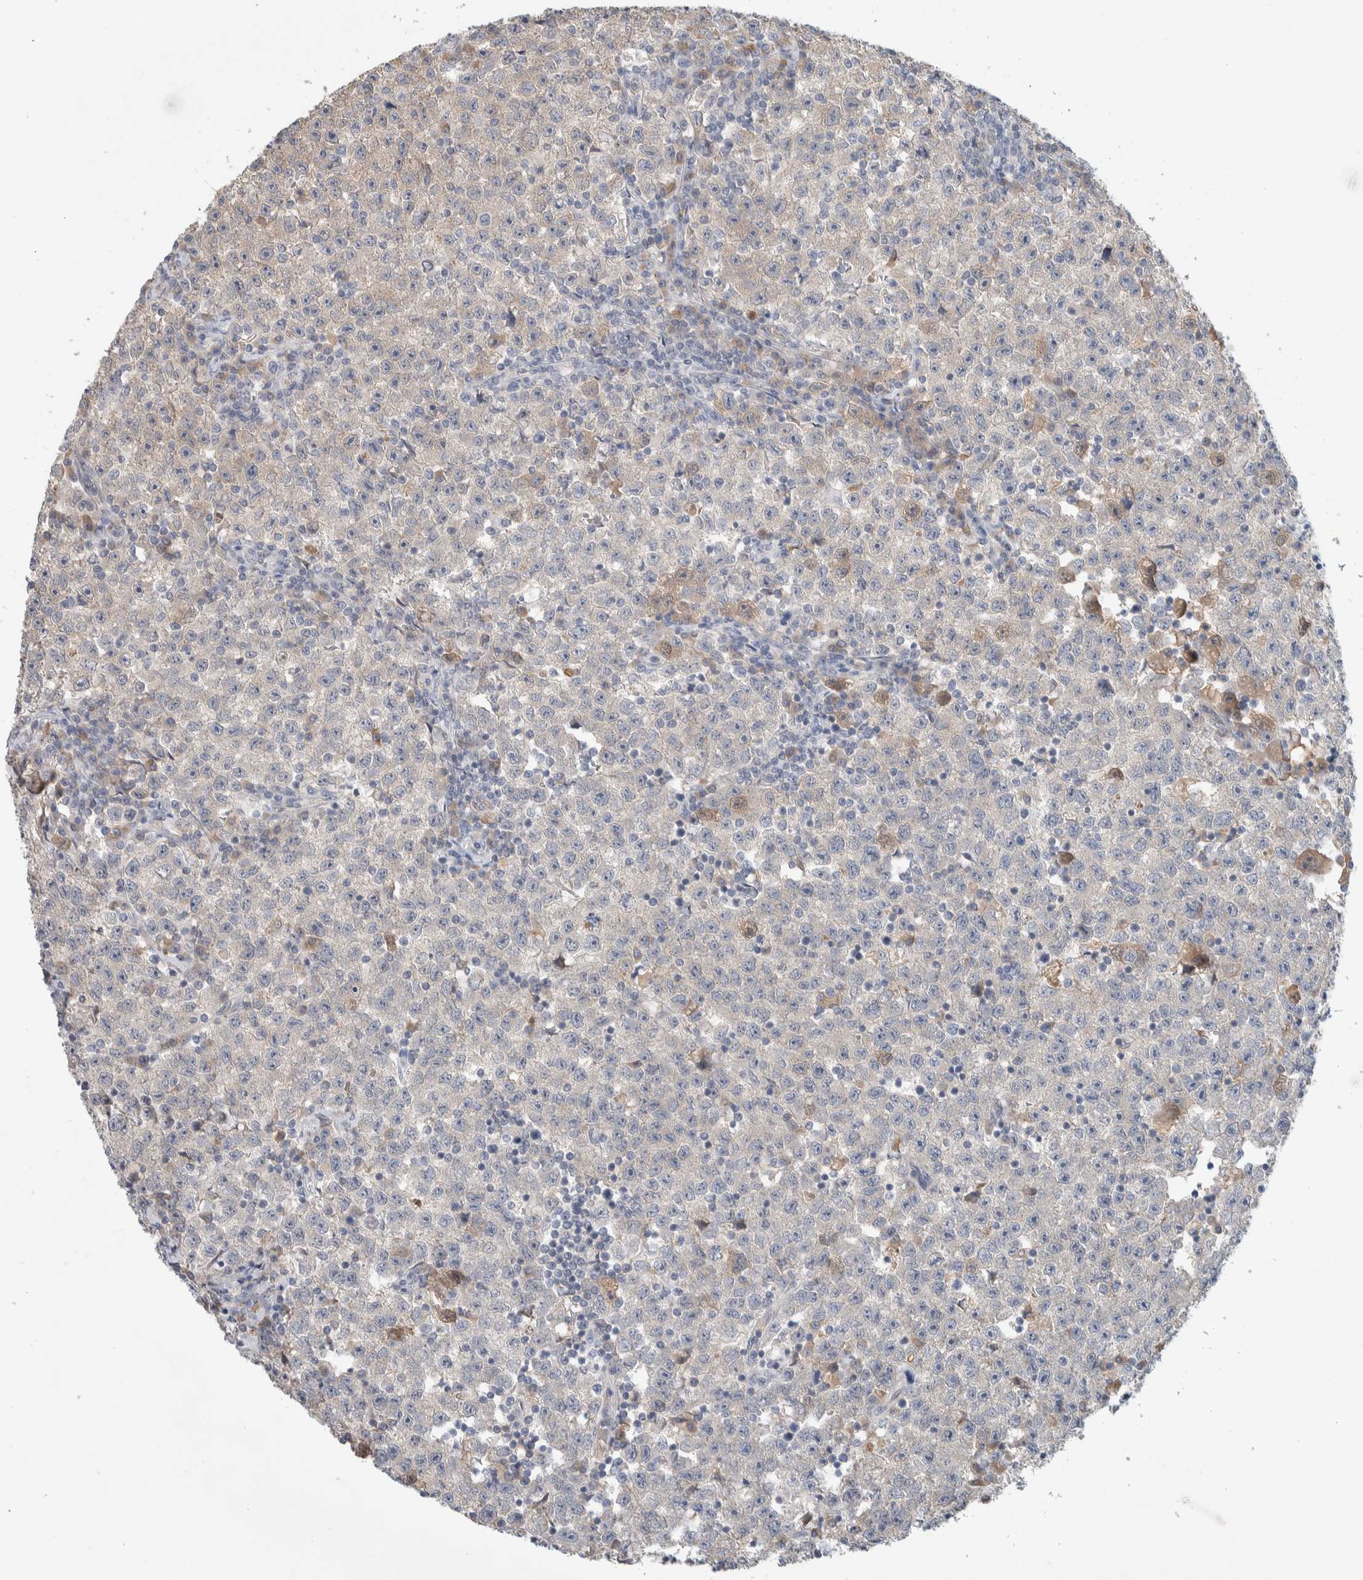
{"staining": {"intensity": "weak", "quantity": "<25%", "location": "cytoplasmic/membranous"}, "tissue": "testis cancer", "cell_type": "Tumor cells", "image_type": "cancer", "snomed": [{"axis": "morphology", "description": "Seminoma, NOS"}, {"axis": "topography", "description": "Testis"}], "caption": "Immunohistochemistry of testis cancer (seminoma) shows no staining in tumor cells.", "gene": "DEPTOR", "patient": {"sex": "male", "age": 22}}